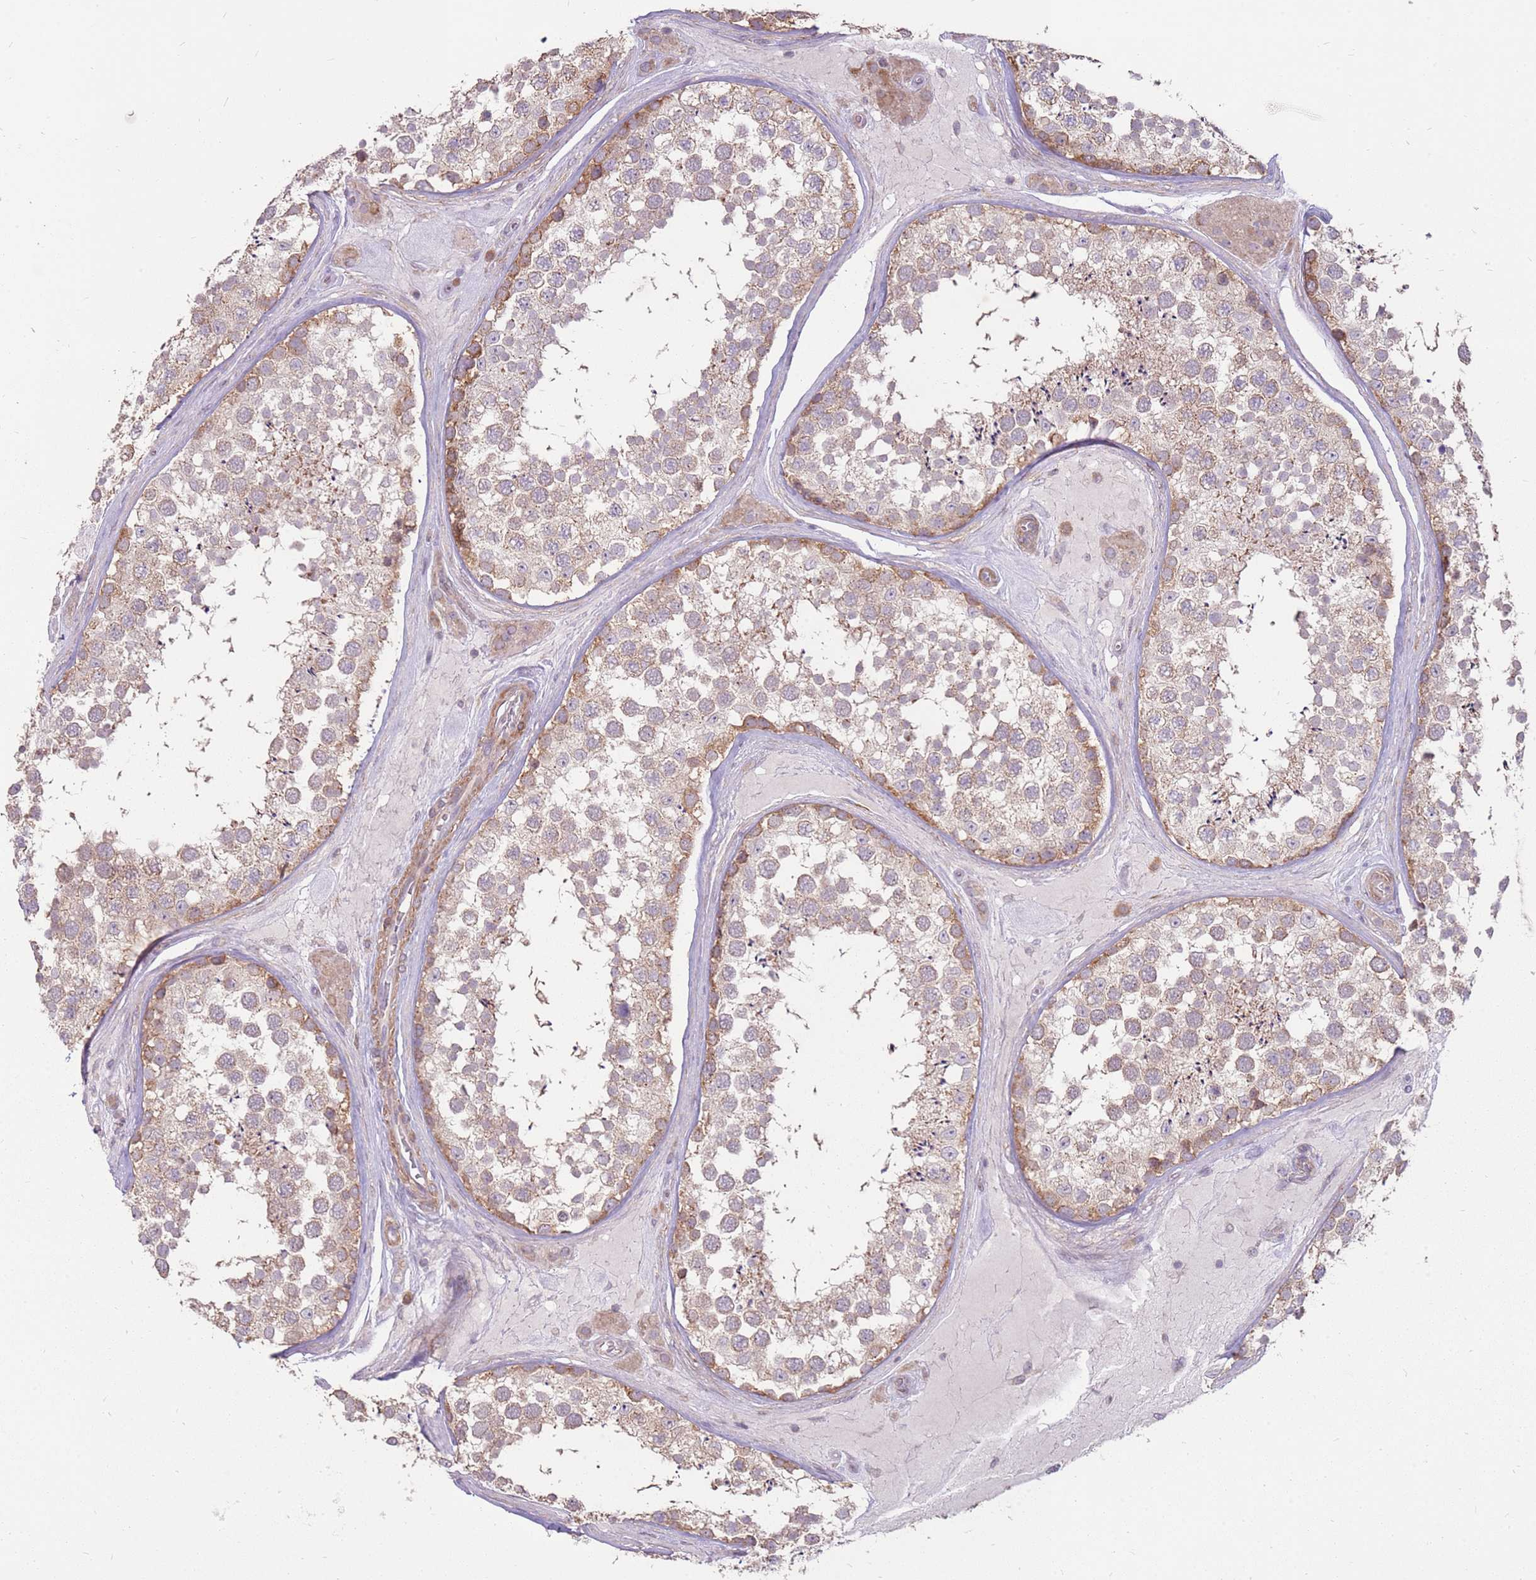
{"staining": {"intensity": "moderate", "quantity": "<25%", "location": "cytoplasmic/membranous"}, "tissue": "testis", "cell_type": "Cells in seminiferous ducts", "image_type": "normal", "snomed": [{"axis": "morphology", "description": "Normal tissue, NOS"}, {"axis": "topography", "description": "Testis"}], "caption": "The photomicrograph displays immunohistochemical staining of normal testis. There is moderate cytoplasmic/membranous positivity is appreciated in about <25% of cells in seminiferous ducts. Nuclei are stained in blue.", "gene": "SPATA31D1", "patient": {"sex": "male", "age": 46}}